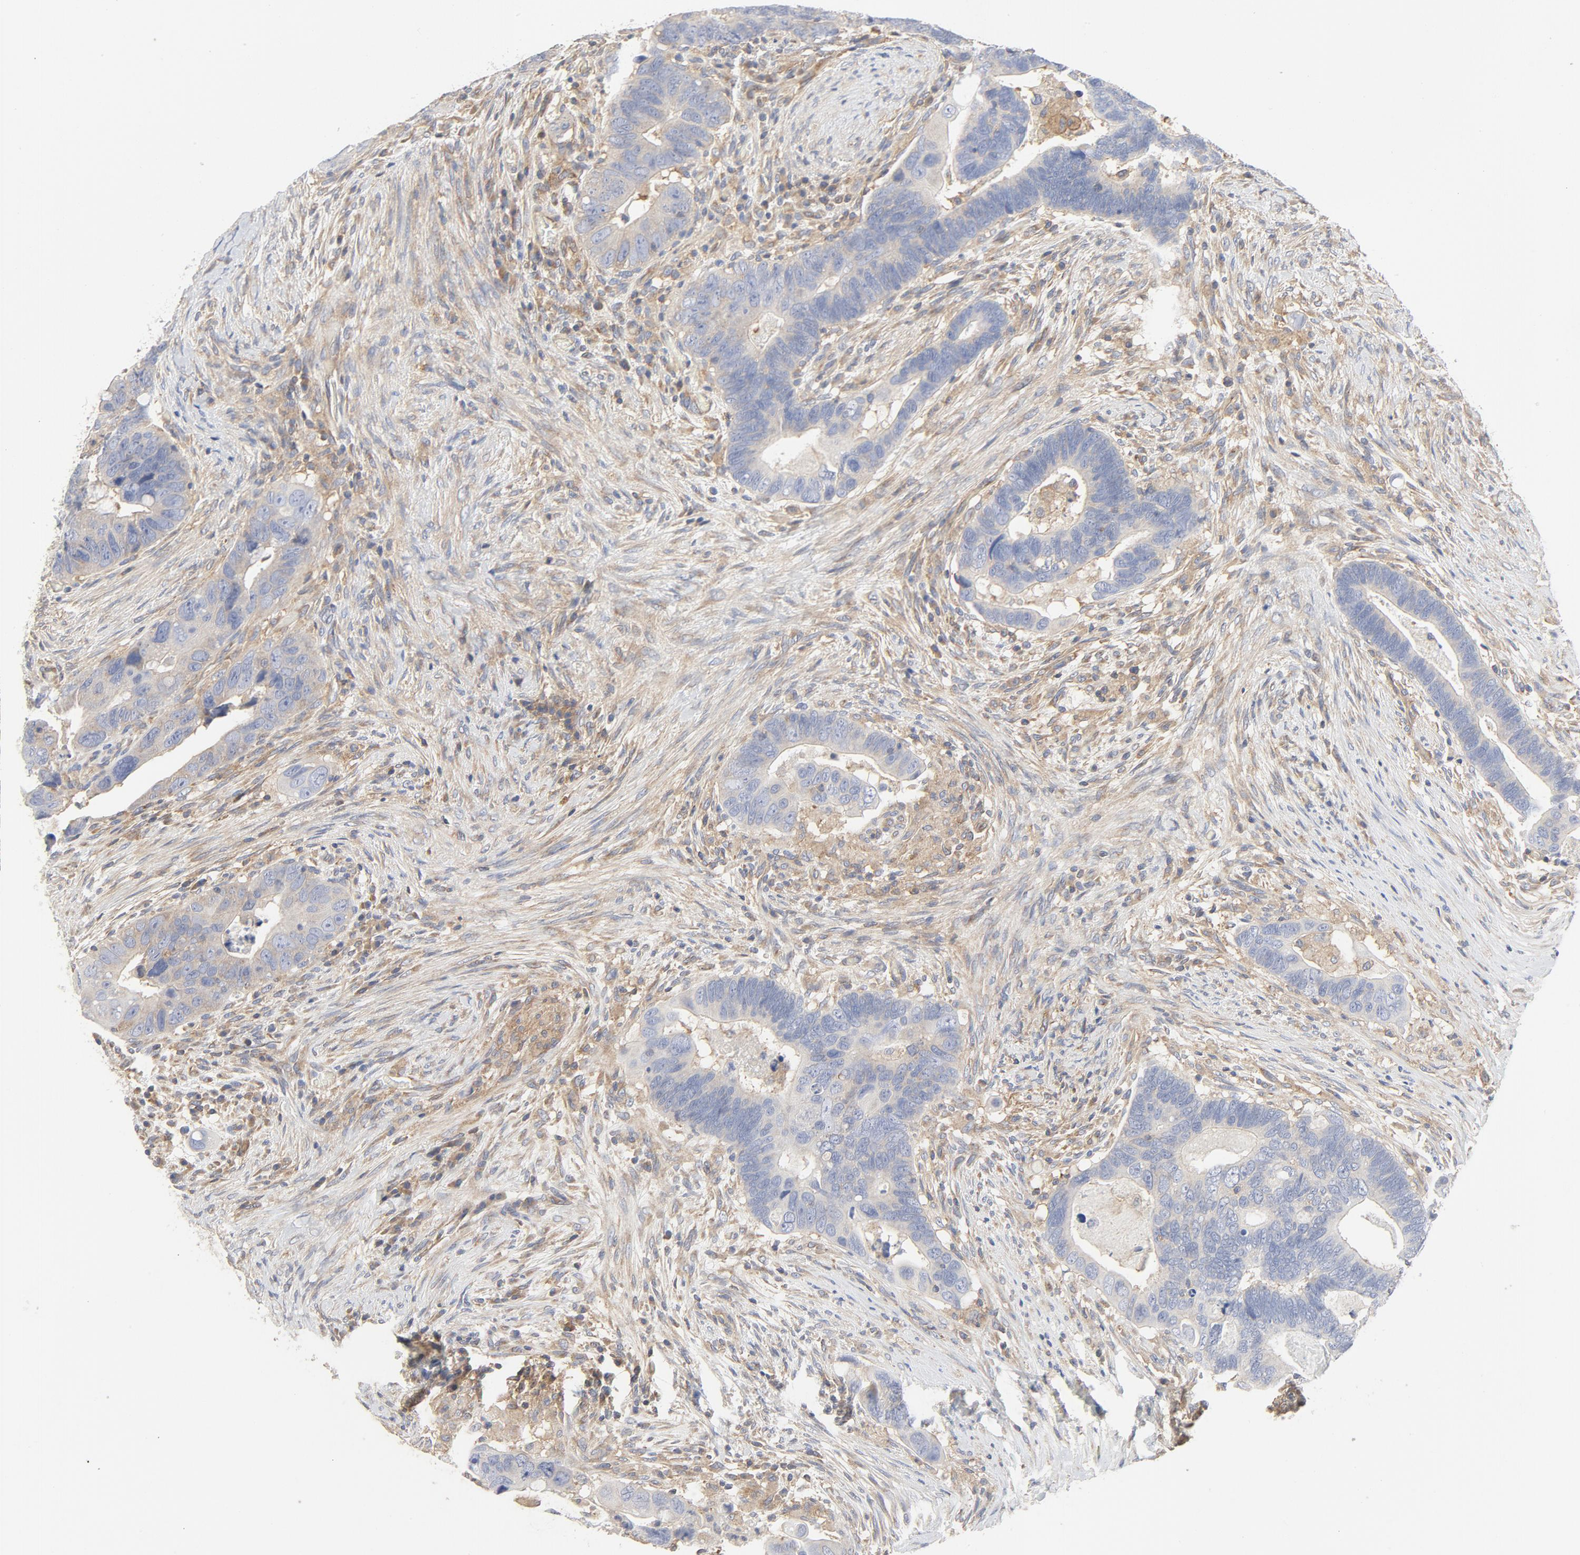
{"staining": {"intensity": "weak", "quantity": "<25%", "location": "cytoplasmic/membranous"}, "tissue": "colorectal cancer", "cell_type": "Tumor cells", "image_type": "cancer", "snomed": [{"axis": "morphology", "description": "Adenocarcinoma, NOS"}, {"axis": "topography", "description": "Rectum"}], "caption": "Tumor cells are negative for protein expression in human colorectal cancer.", "gene": "RABEP1", "patient": {"sex": "male", "age": 53}}